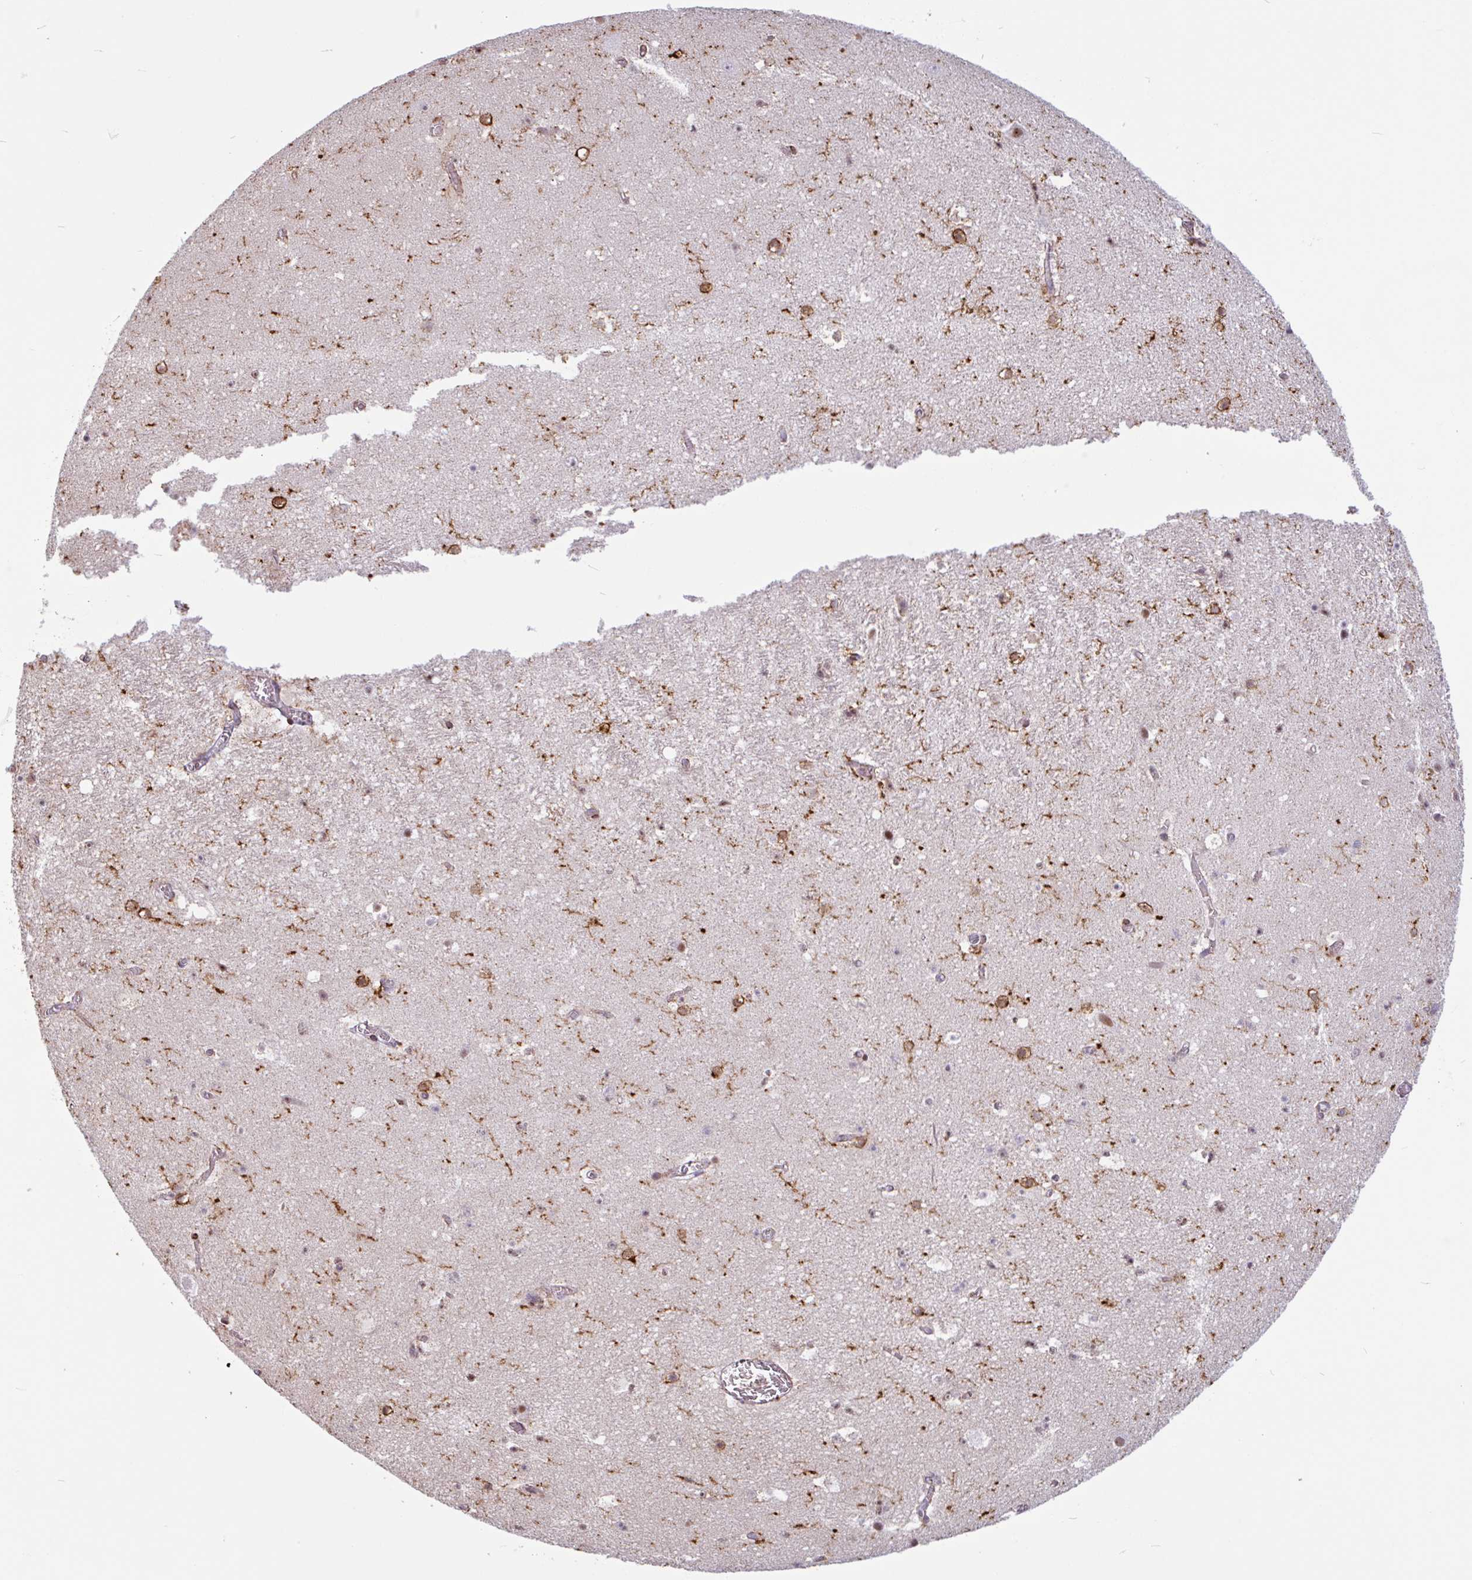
{"staining": {"intensity": "moderate", "quantity": "<25%", "location": "cytoplasmic/membranous,nuclear"}, "tissue": "hippocampus", "cell_type": "Glial cells", "image_type": "normal", "snomed": [{"axis": "morphology", "description": "Normal tissue, NOS"}, {"axis": "topography", "description": "Hippocampus"}], "caption": "Immunohistochemical staining of normal human hippocampus reveals moderate cytoplasmic/membranous,nuclear protein staining in about <25% of glial cells.", "gene": "TMEM119", "patient": {"sex": "female", "age": 42}}